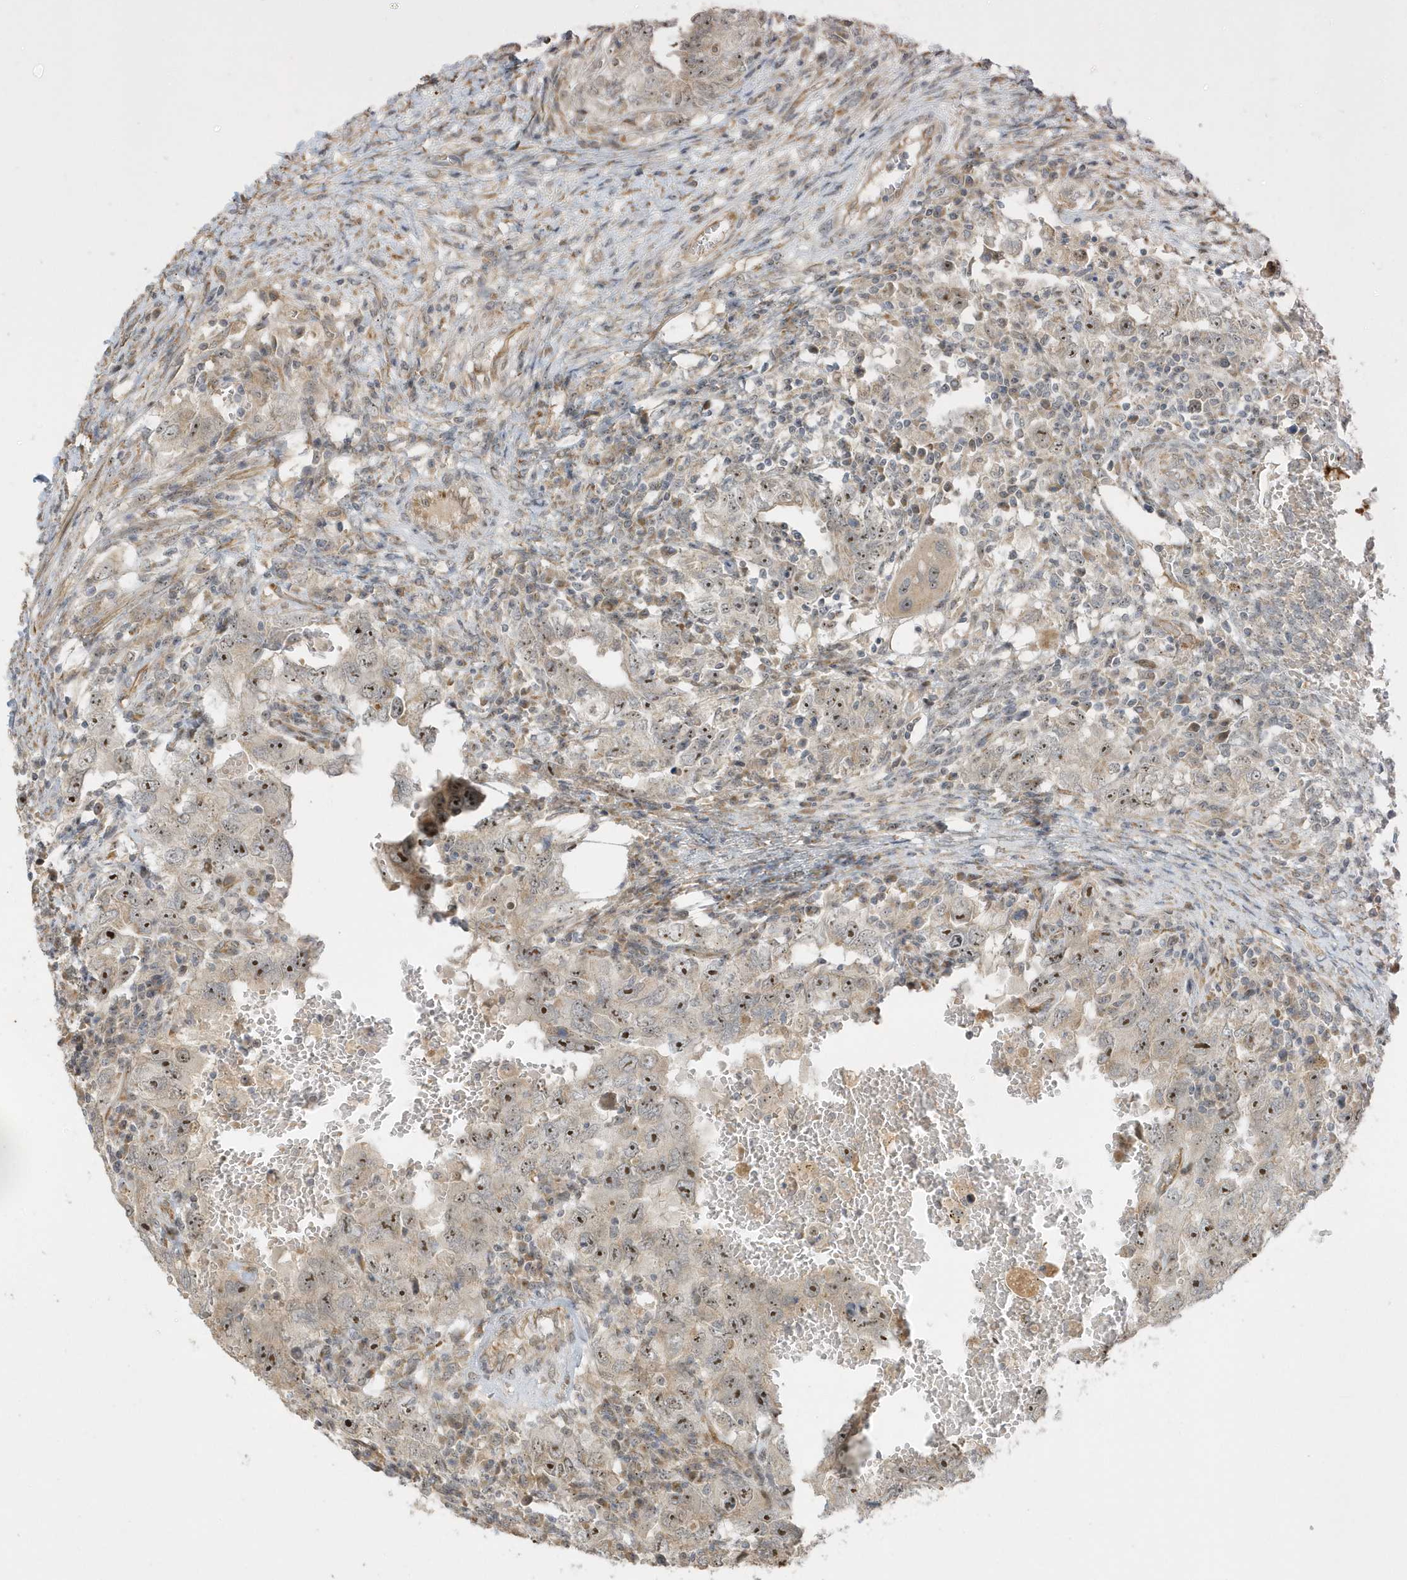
{"staining": {"intensity": "moderate", "quantity": ">75%", "location": "nuclear"}, "tissue": "testis cancer", "cell_type": "Tumor cells", "image_type": "cancer", "snomed": [{"axis": "morphology", "description": "Carcinoma, Embryonal, NOS"}, {"axis": "topography", "description": "Testis"}], "caption": "Embryonal carcinoma (testis) stained with DAB immunohistochemistry shows medium levels of moderate nuclear expression in approximately >75% of tumor cells.", "gene": "ECM2", "patient": {"sex": "male", "age": 26}}